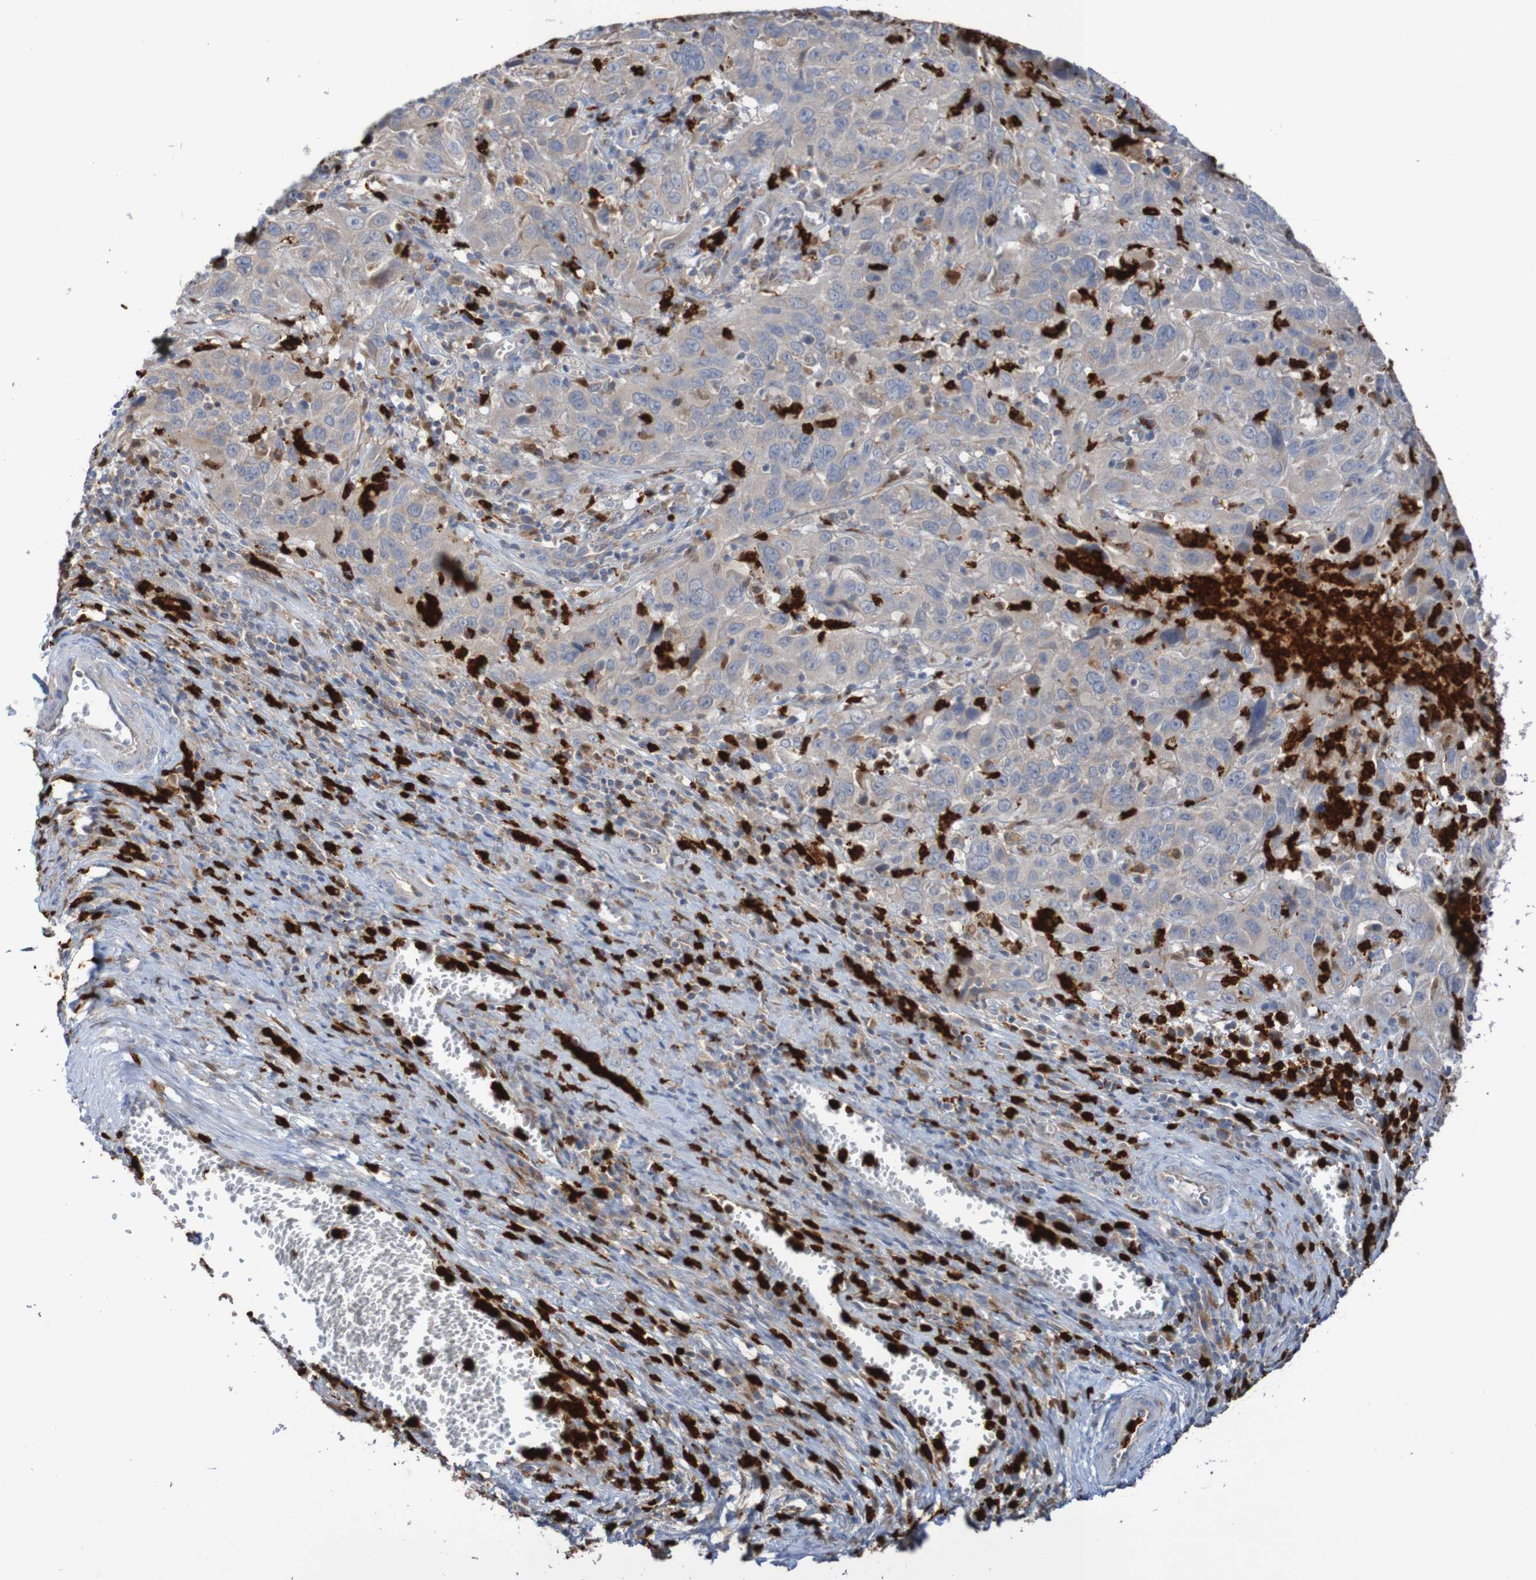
{"staining": {"intensity": "weak", "quantity": "25%-75%", "location": "cytoplasmic/membranous"}, "tissue": "cervical cancer", "cell_type": "Tumor cells", "image_type": "cancer", "snomed": [{"axis": "morphology", "description": "Squamous cell carcinoma, NOS"}, {"axis": "topography", "description": "Cervix"}], "caption": "Cervical squamous cell carcinoma stained for a protein (brown) reveals weak cytoplasmic/membranous positive expression in about 25%-75% of tumor cells.", "gene": "PARP4", "patient": {"sex": "female", "age": 32}}